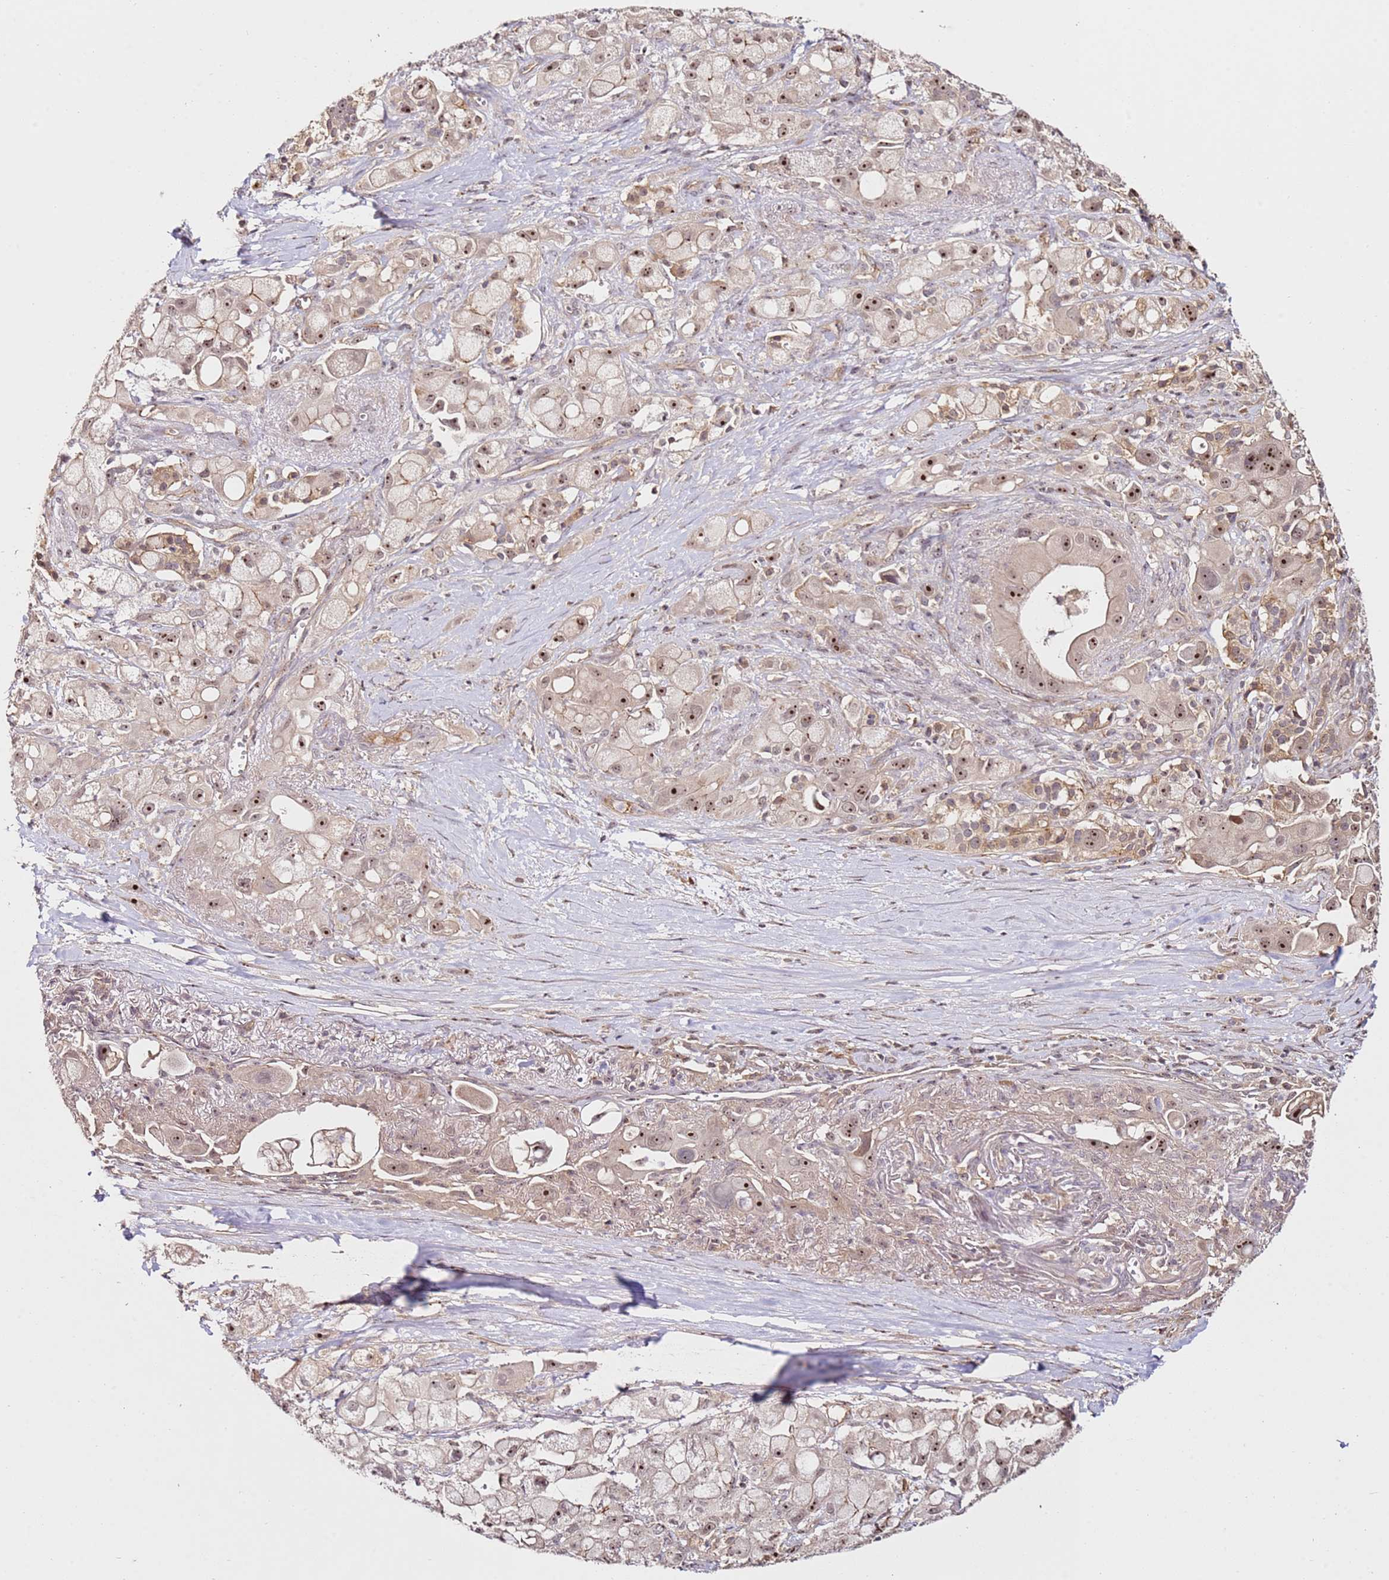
{"staining": {"intensity": "moderate", "quantity": ">75%", "location": "nuclear"}, "tissue": "pancreatic cancer", "cell_type": "Tumor cells", "image_type": "cancer", "snomed": [{"axis": "morphology", "description": "Adenocarcinoma, NOS"}, {"axis": "topography", "description": "Pancreas"}], "caption": "The immunohistochemical stain highlights moderate nuclear expression in tumor cells of pancreatic adenocarcinoma tissue.", "gene": "DDX27", "patient": {"sex": "male", "age": 68}}